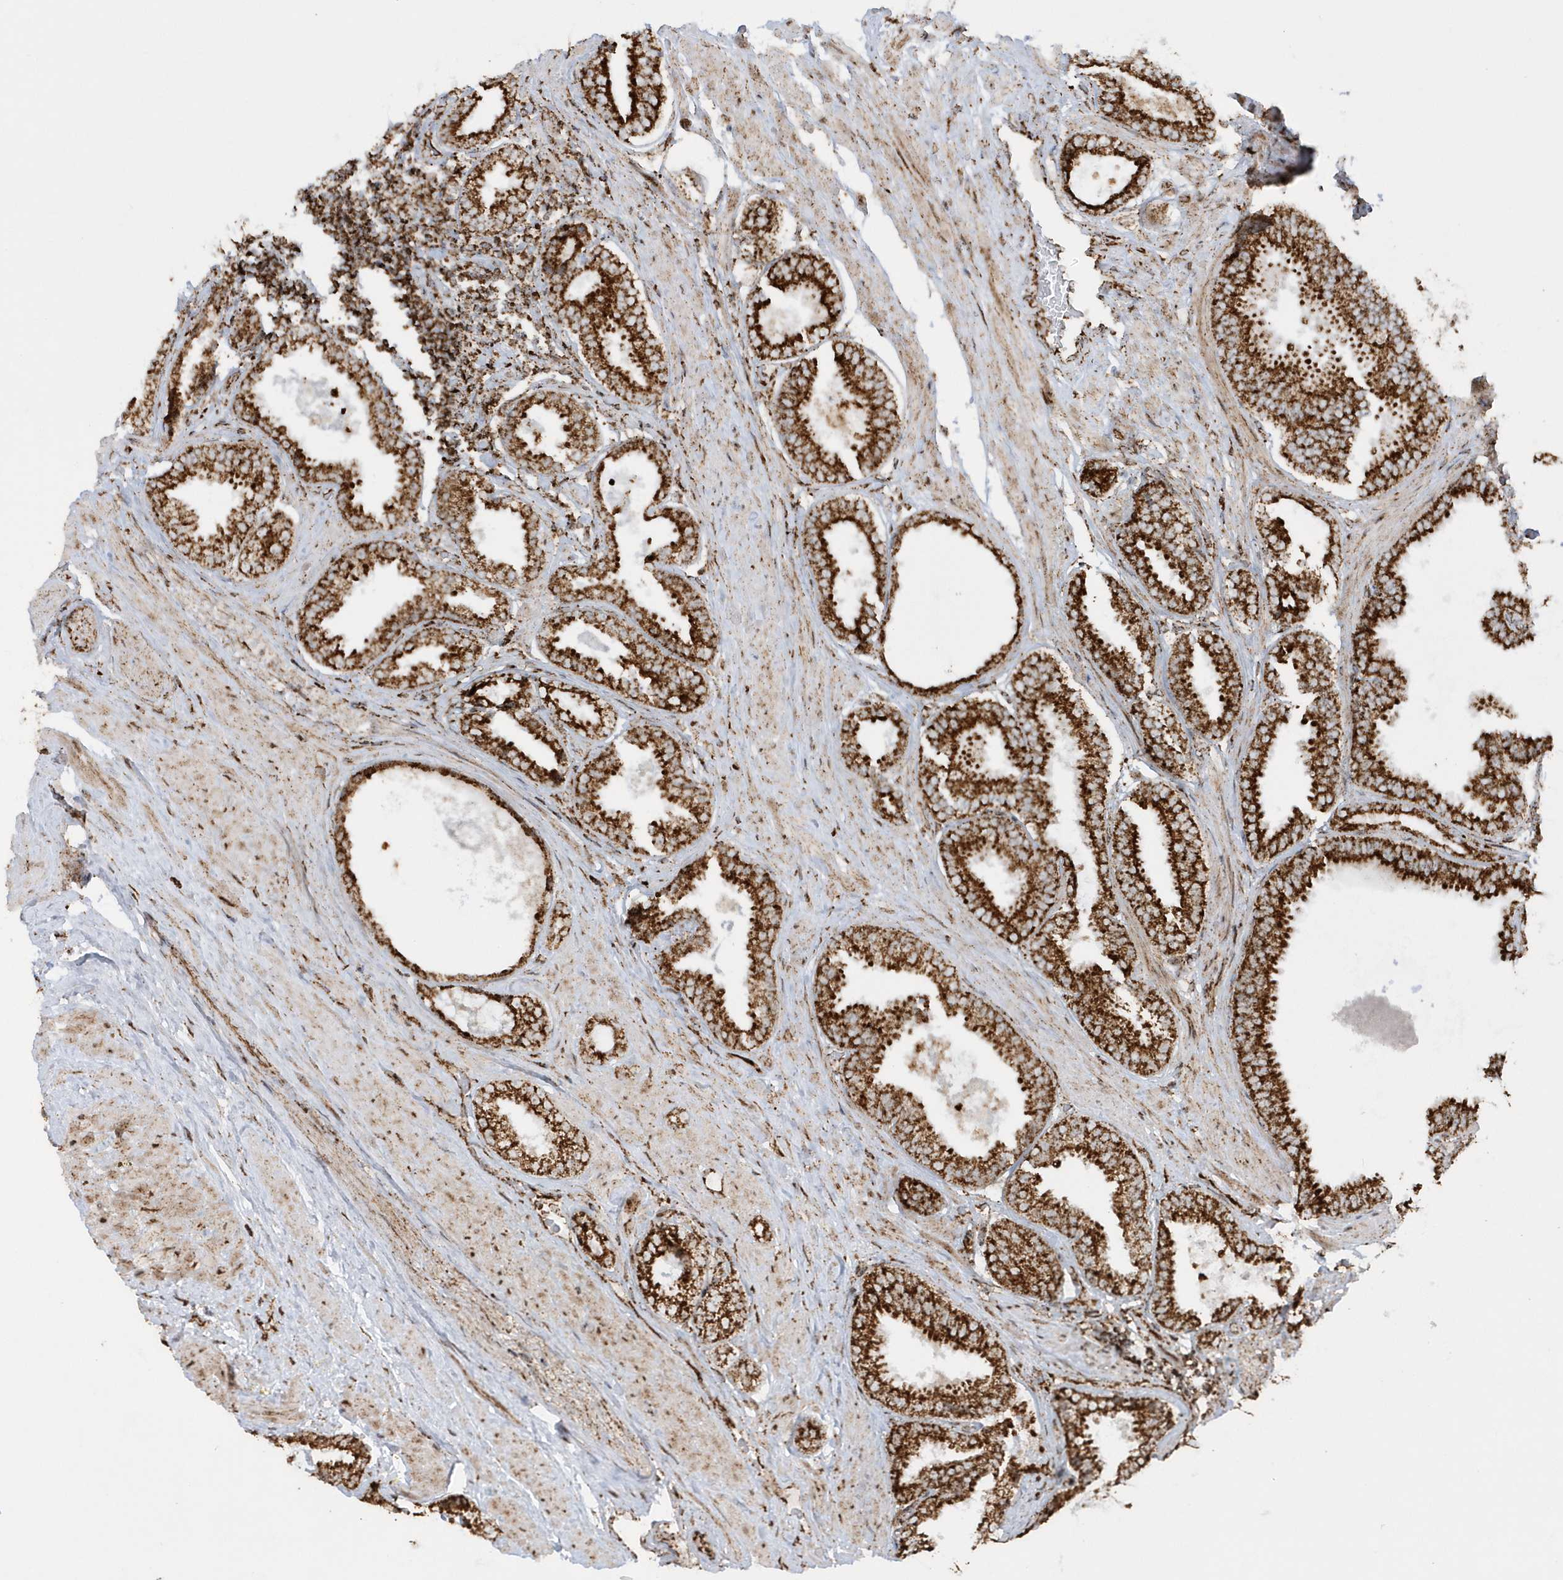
{"staining": {"intensity": "strong", "quantity": ">75%", "location": "cytoplasmic/membranous"}, "tissue": "prostate cancer", "cell_type": "Tumor cells", "image_type": "cancer", "snomed": [{"axis": "morphology", "description": "Normal tissue, NOS"}, {"axis": "morphology", "description": "Adenocarcinoma, Low grade"}, {"axis": "topography", "description": "Prostate"}, {"axis": "topography", "description": "Peripheral nerve tissue"}], "caption": "Prostate low-grade adenocarcinoma stained for a protein exhibits strong cytoplasmic/membranous positivity in tumor cells.", "gene": "CRY2", "patient": {"sex": "male", "age": 71}}